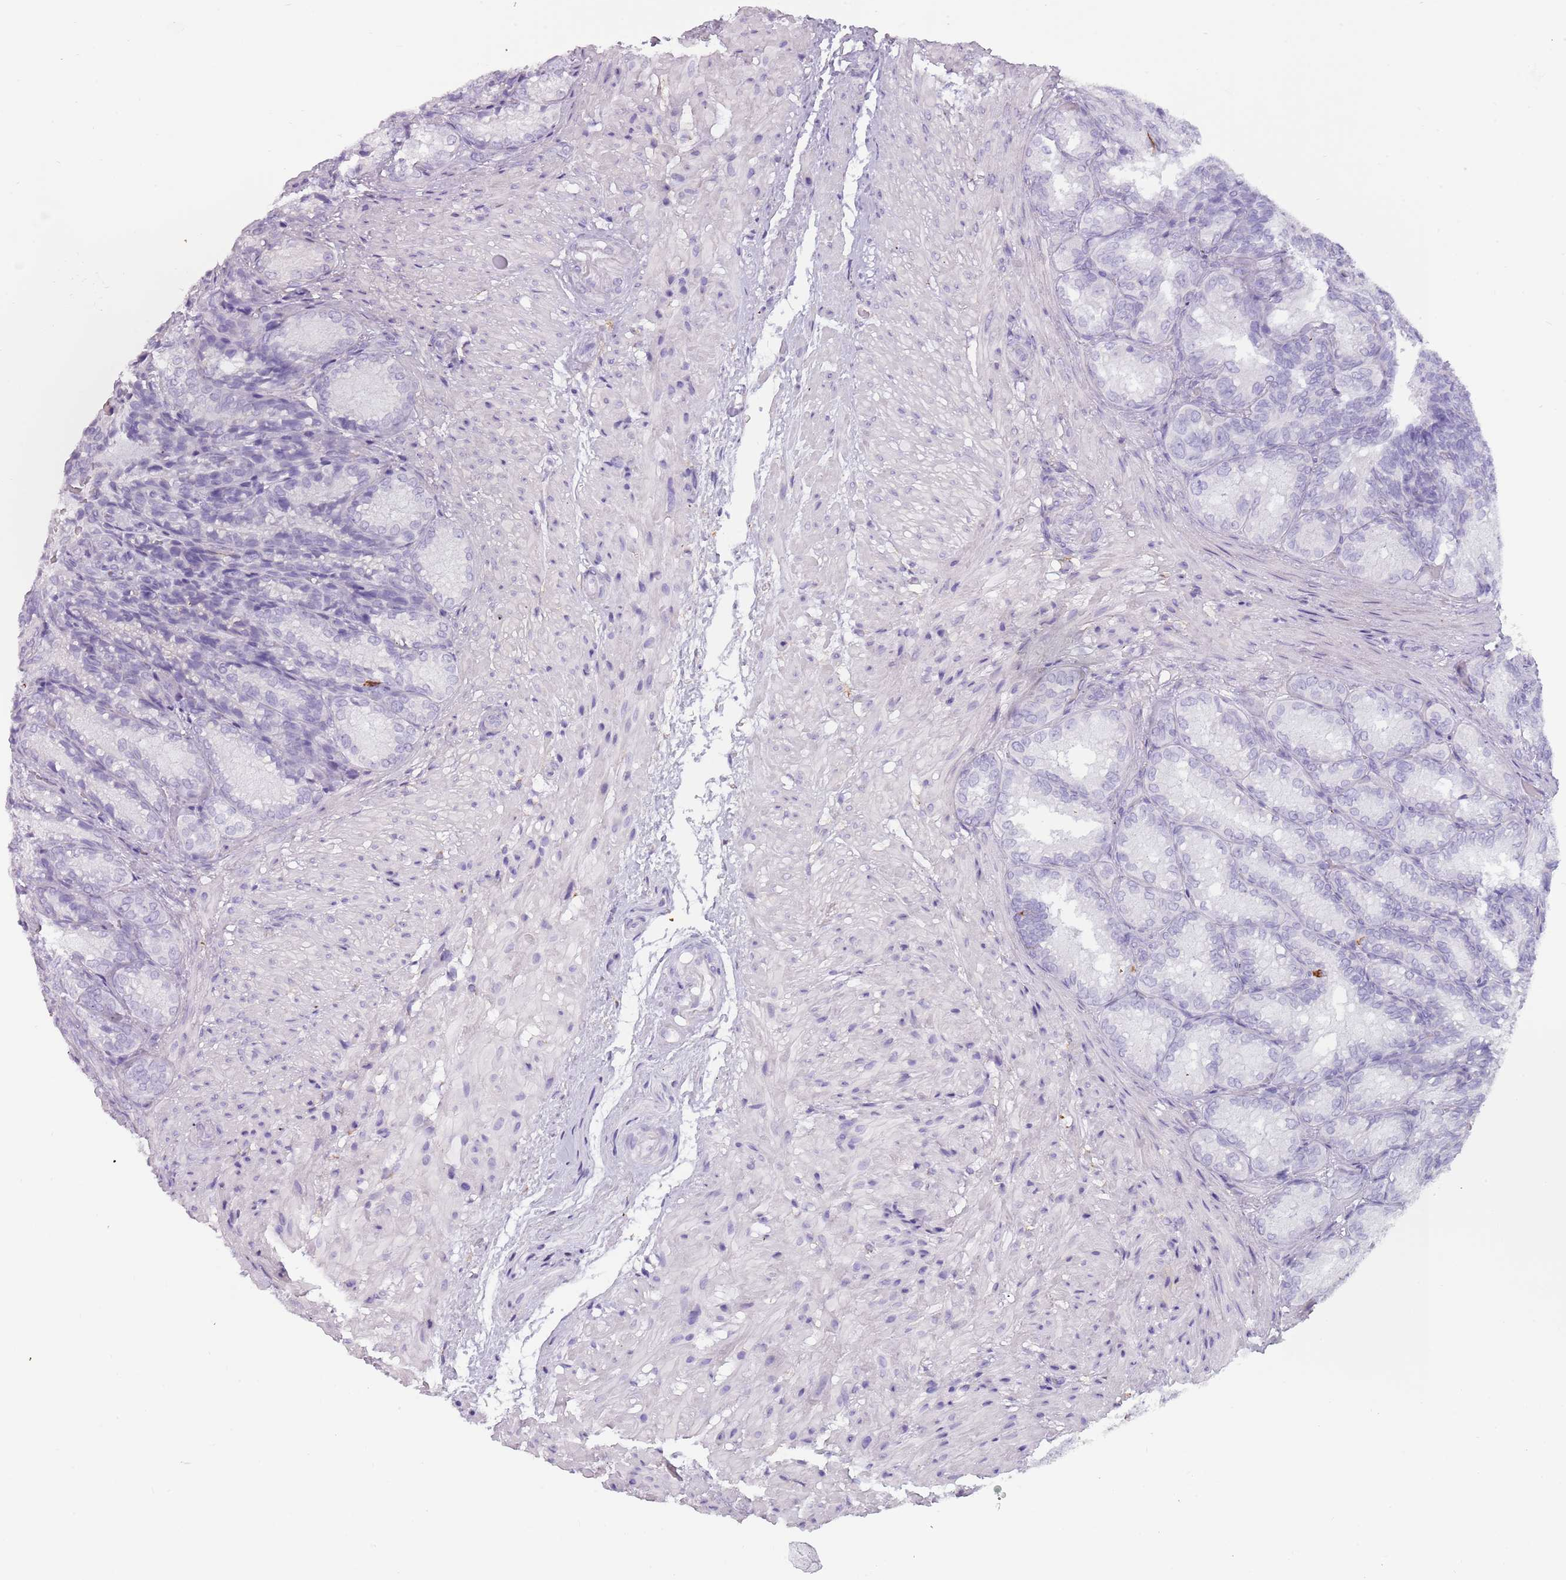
{"staining": {"intensity": "negative", "quantity": "none", "location": "none"}, "tissue": "seminal vesicle", "cell_type": "Glandular cells", "image_type": "normal", "snomed": [{"axis": "morphology", "description": "Normal tissue, NOS"}, {"axis": "topography", "description": "Seminal veicle"}], "caption": "This is a micrograph of immunohistochemistry staining of benign seminal vesicle, which shows no staining in glandular cells.", "gene": "COLEC12", "patient": {"sex": "male", "age": 58}}